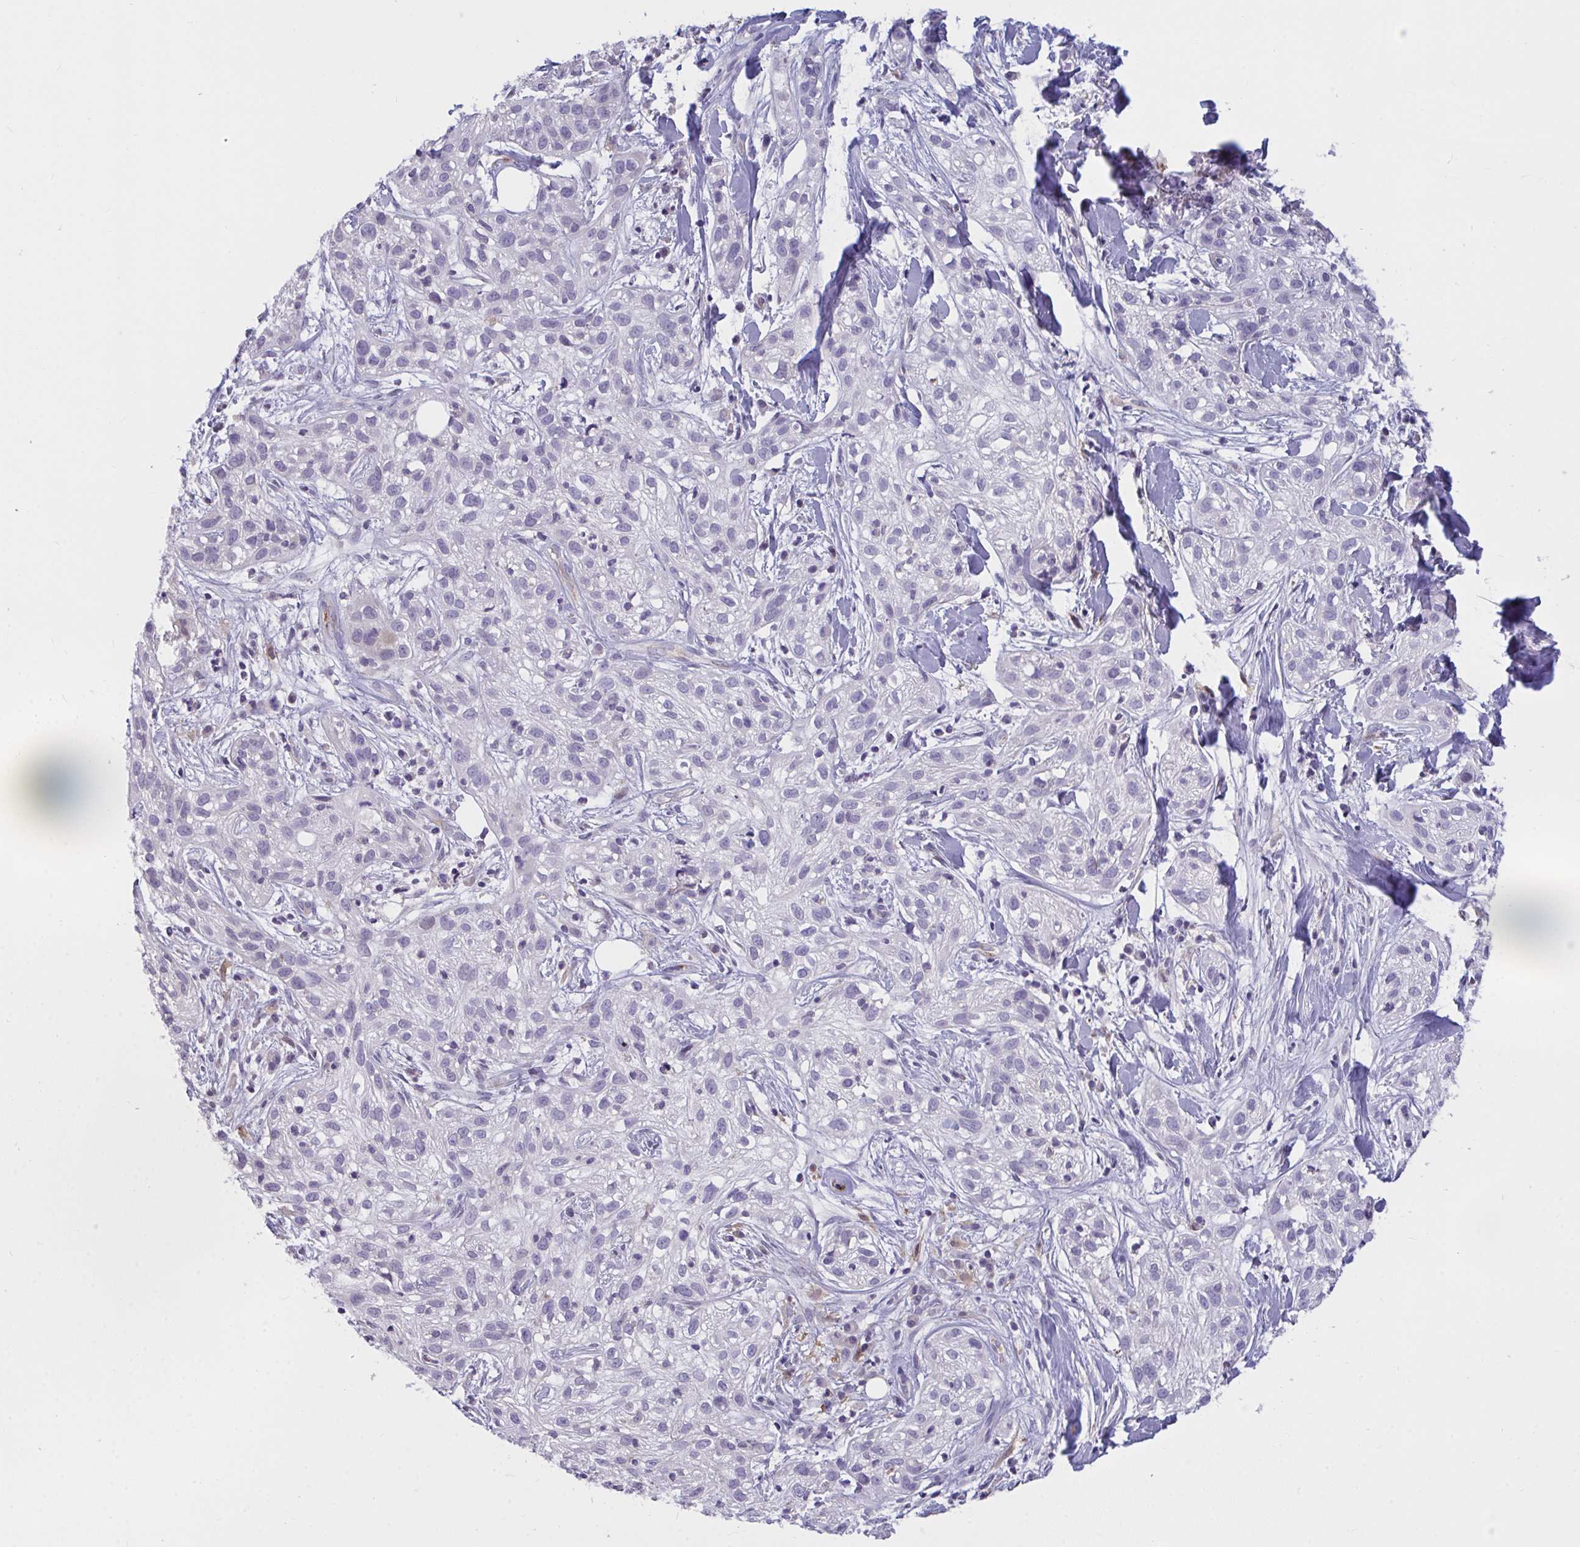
{"staining": {"intensity": "negative", "quantity": "none", "location": "none"}, "tissue": "skin cancer", "cell_type": "Tumor cells", "image_type": "cancer", "snomed": [{"axis": "morphology", "description": "Squamous cell carcinoma, NOS"}, {"axis": "topography", "description": "Skin"}], "caption": "A high-resolution photomicrograph shows immunohistochemistry (IHC) staining of squamous cell carcinoma (skin), which displays no significant staining in tumor cells.", "gene": "SEMA6B", "patient": {"sex": "male", "age": 82}}